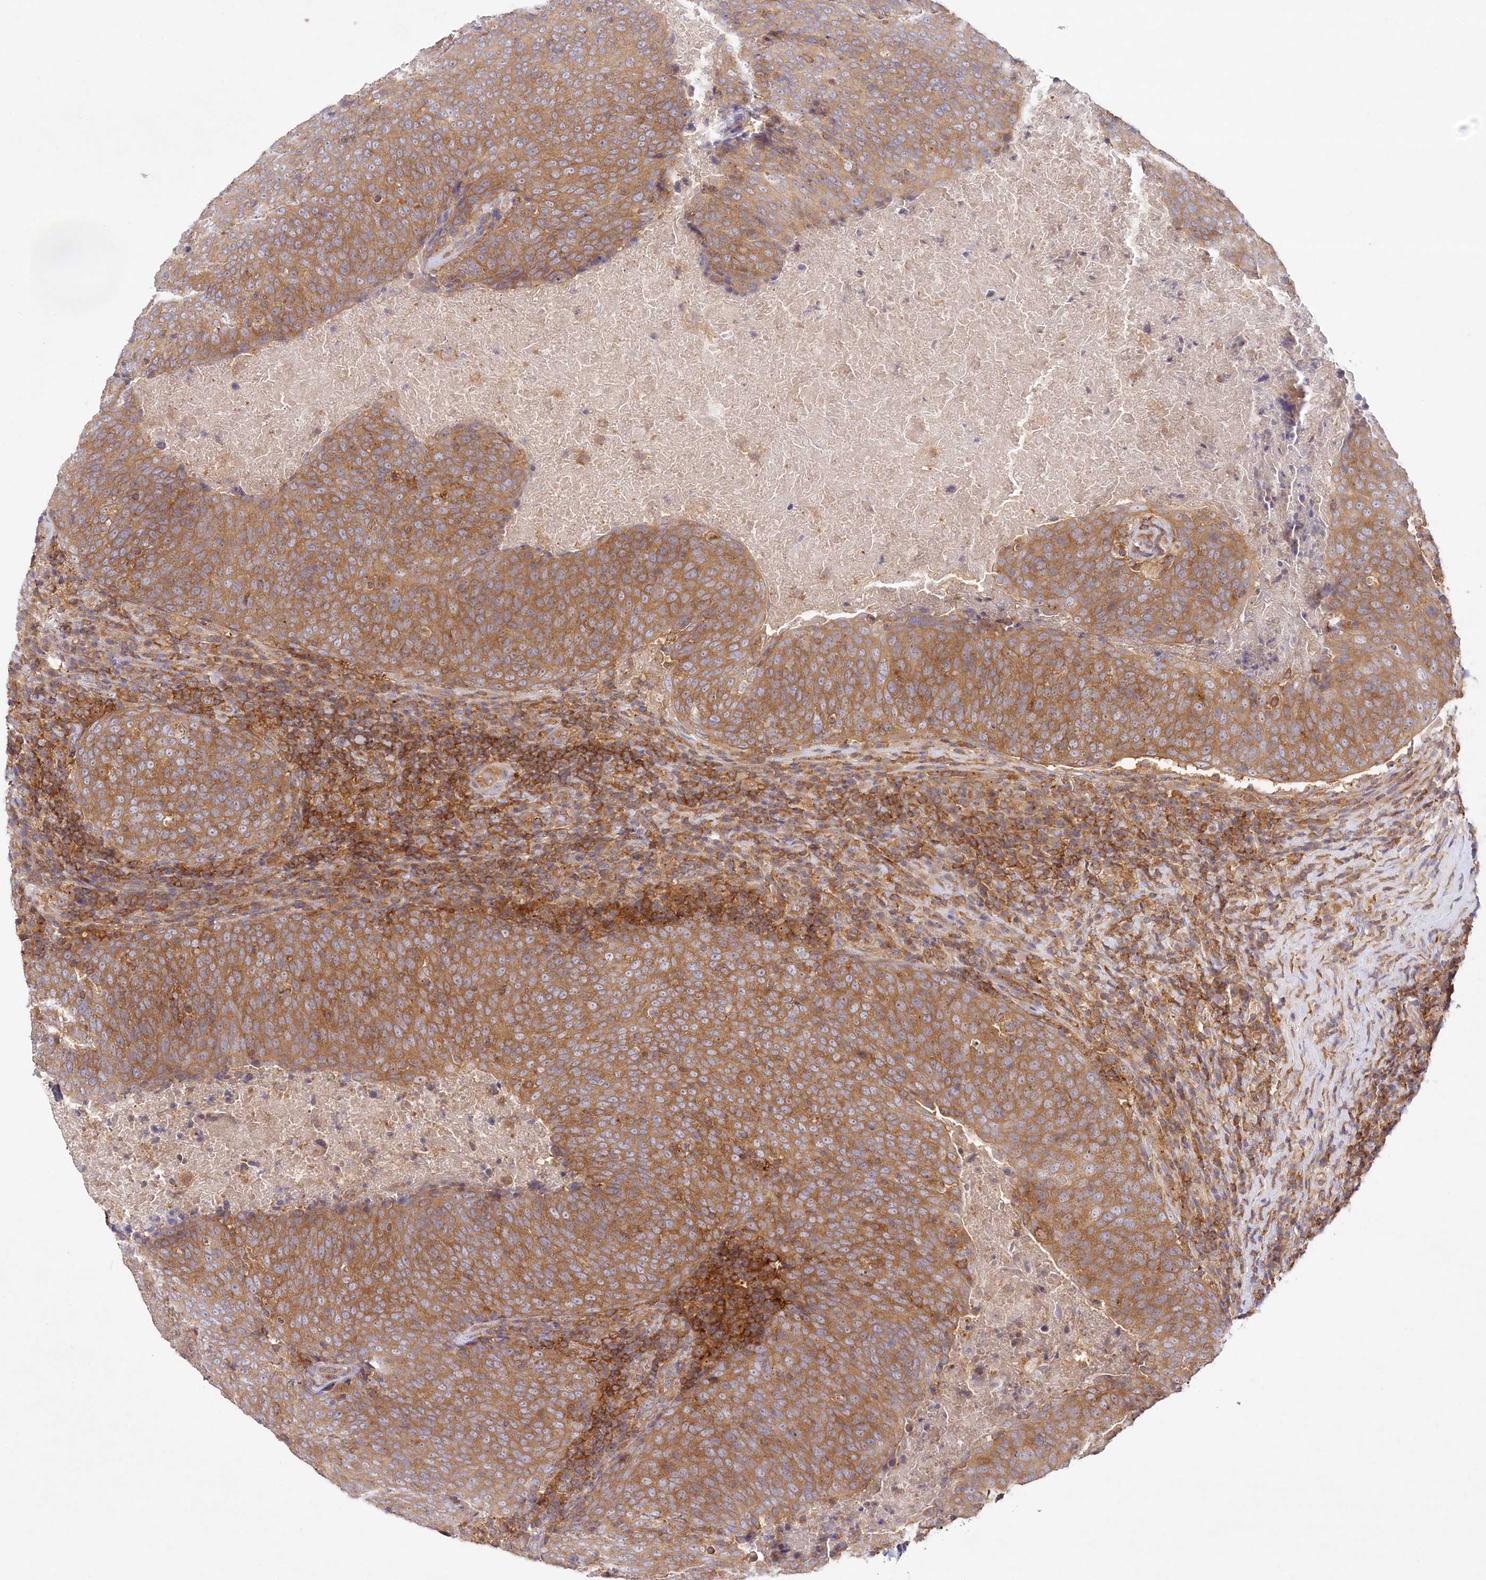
{"staining": {"intensity": "moderate", "quantity": ">75%", "location": "cytoplasmic/membranous"}, "tissue": "head and neck cancer", "cell_type": "Tumor cells", "image_type": "cancer", "snomed": [{"axis": "morphology", "description": "Squamous cell carcinoma, NOS"}, {"axis": "morphology", "description": "Squamous cell carcinoma, metastatic, NOS"}, {"axis": "topography", "description": "Lymph node"}, {"axis": "topography", "description": "Head-Neck"}], "caption": "Protein expression analysis of human head and neck cancer reveals moderate cytoplasmic/membranous expression in about >75% of tumor cells.", "gene": "ABRAXAS2", "patient": {"sex": "male", "age": 62}}